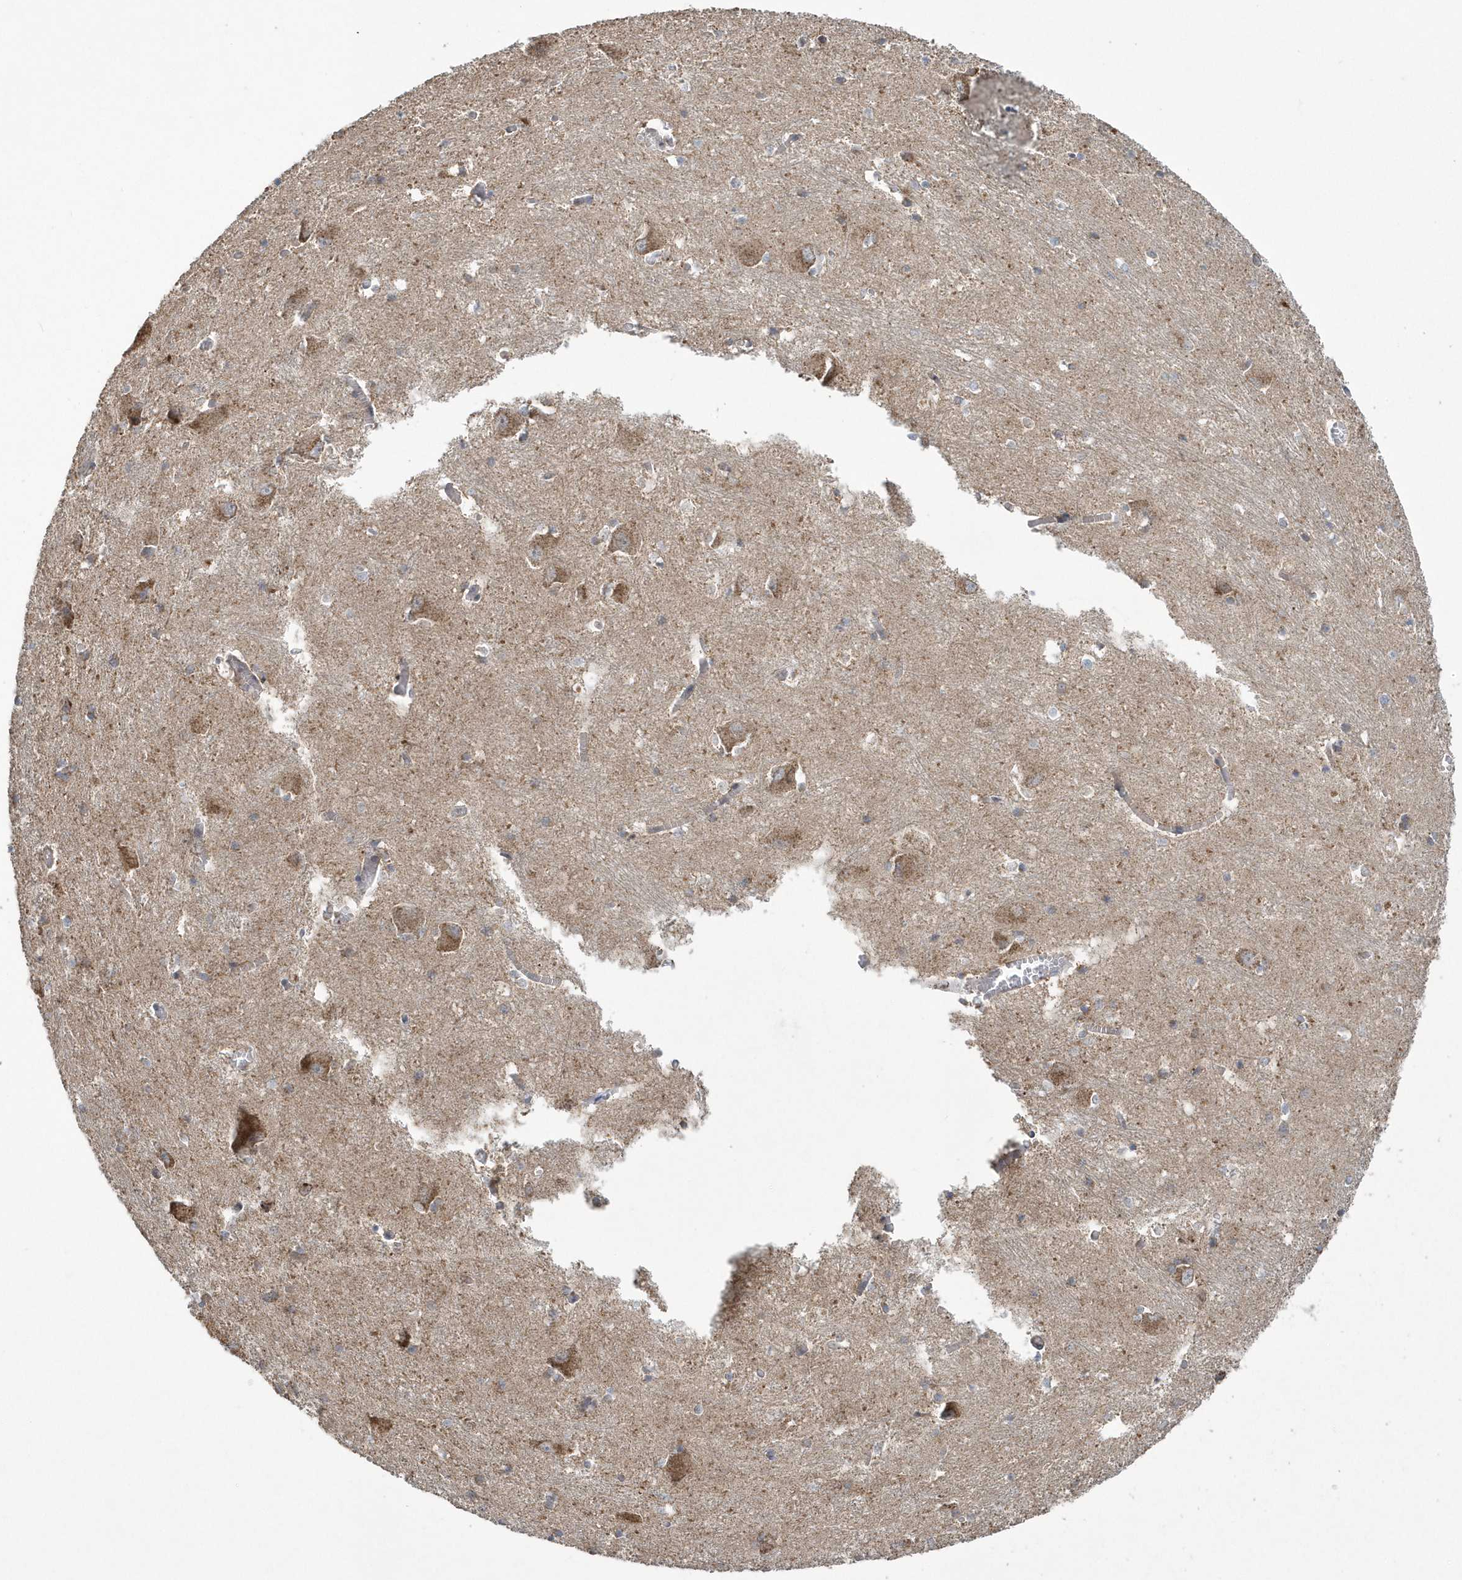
{"staining": {"intensity": "moderate", "quantity": "<25%", "location": "cytoplasmic/membranous"}, "tissue": "caudate", "cell_type": "Glial cells", "image_type": "normal", "snomed": [{"axis": "morphology", "description": "Normal tissue, NOS"}, {"axis": "topography", "description": "Lateral ventricle wall"}], "caption": "Protein analysis of normal caudate reveals moderate cytoplasmic/membranous expression in about <25% of glial cells.", "gene": "SLX9", "patient": {"sex": "male", "age": 37}}